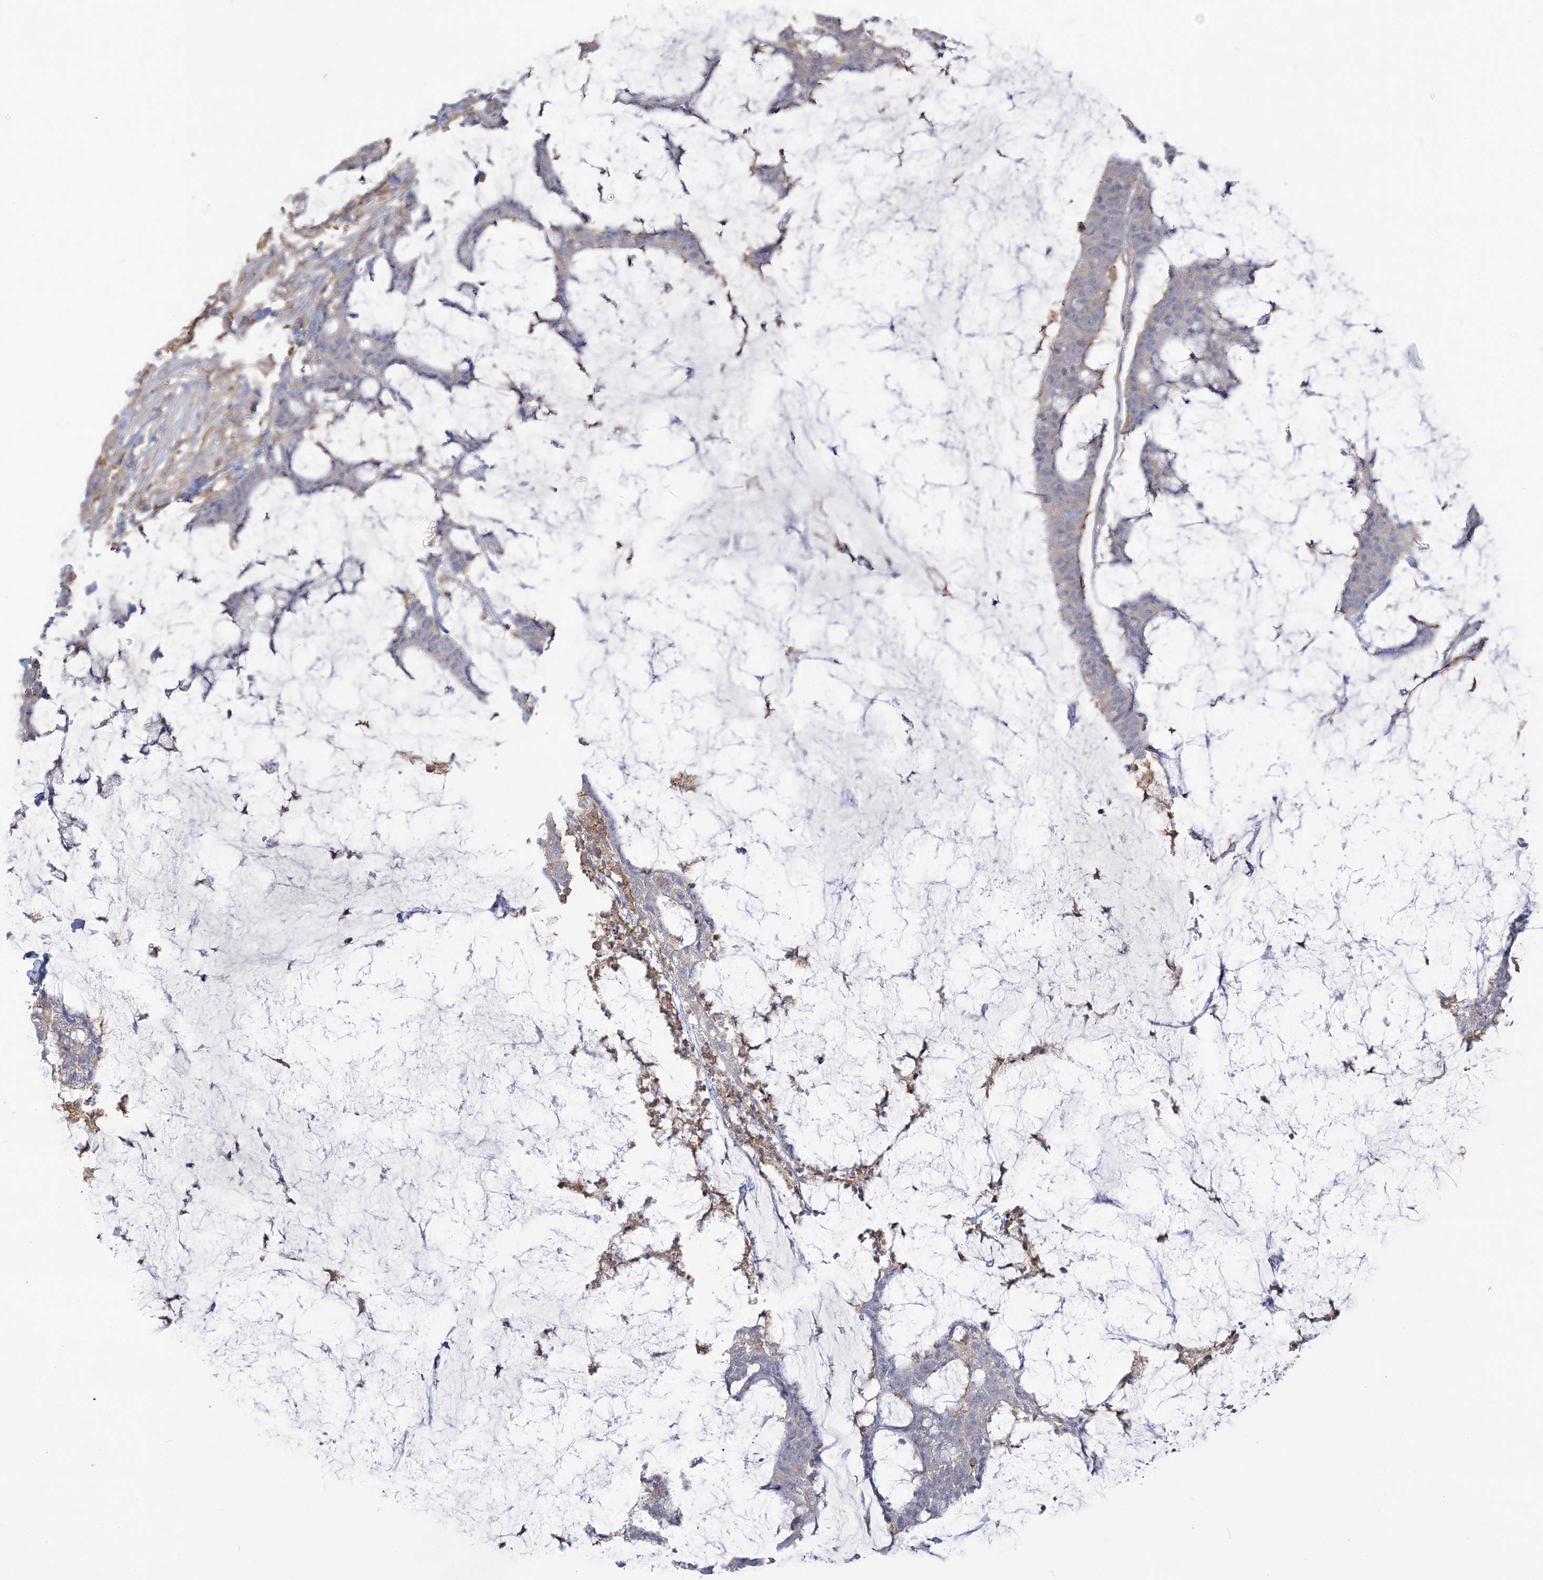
{"staining": {"intensity": "negative", "quantity": "none", "location": "none"}, "tissue": "colorectal cancer", "cell_type": "Tumor cells", "image_type": "cancer", "snomed": [{"axis": "morphology", "description": "Adenocarcinoma, NOS"}, {"axis": "topography", "description": "Colon"}], "caption": "Immunohistochemical staining of human colorectal cancer exhibits no significant expression in tumor cells. (DAB (3,3'-diaminobenzidine) IHC, high magnification).", "gene": "ANKS1A", "patient": {"sex": "female", "age": 84}}